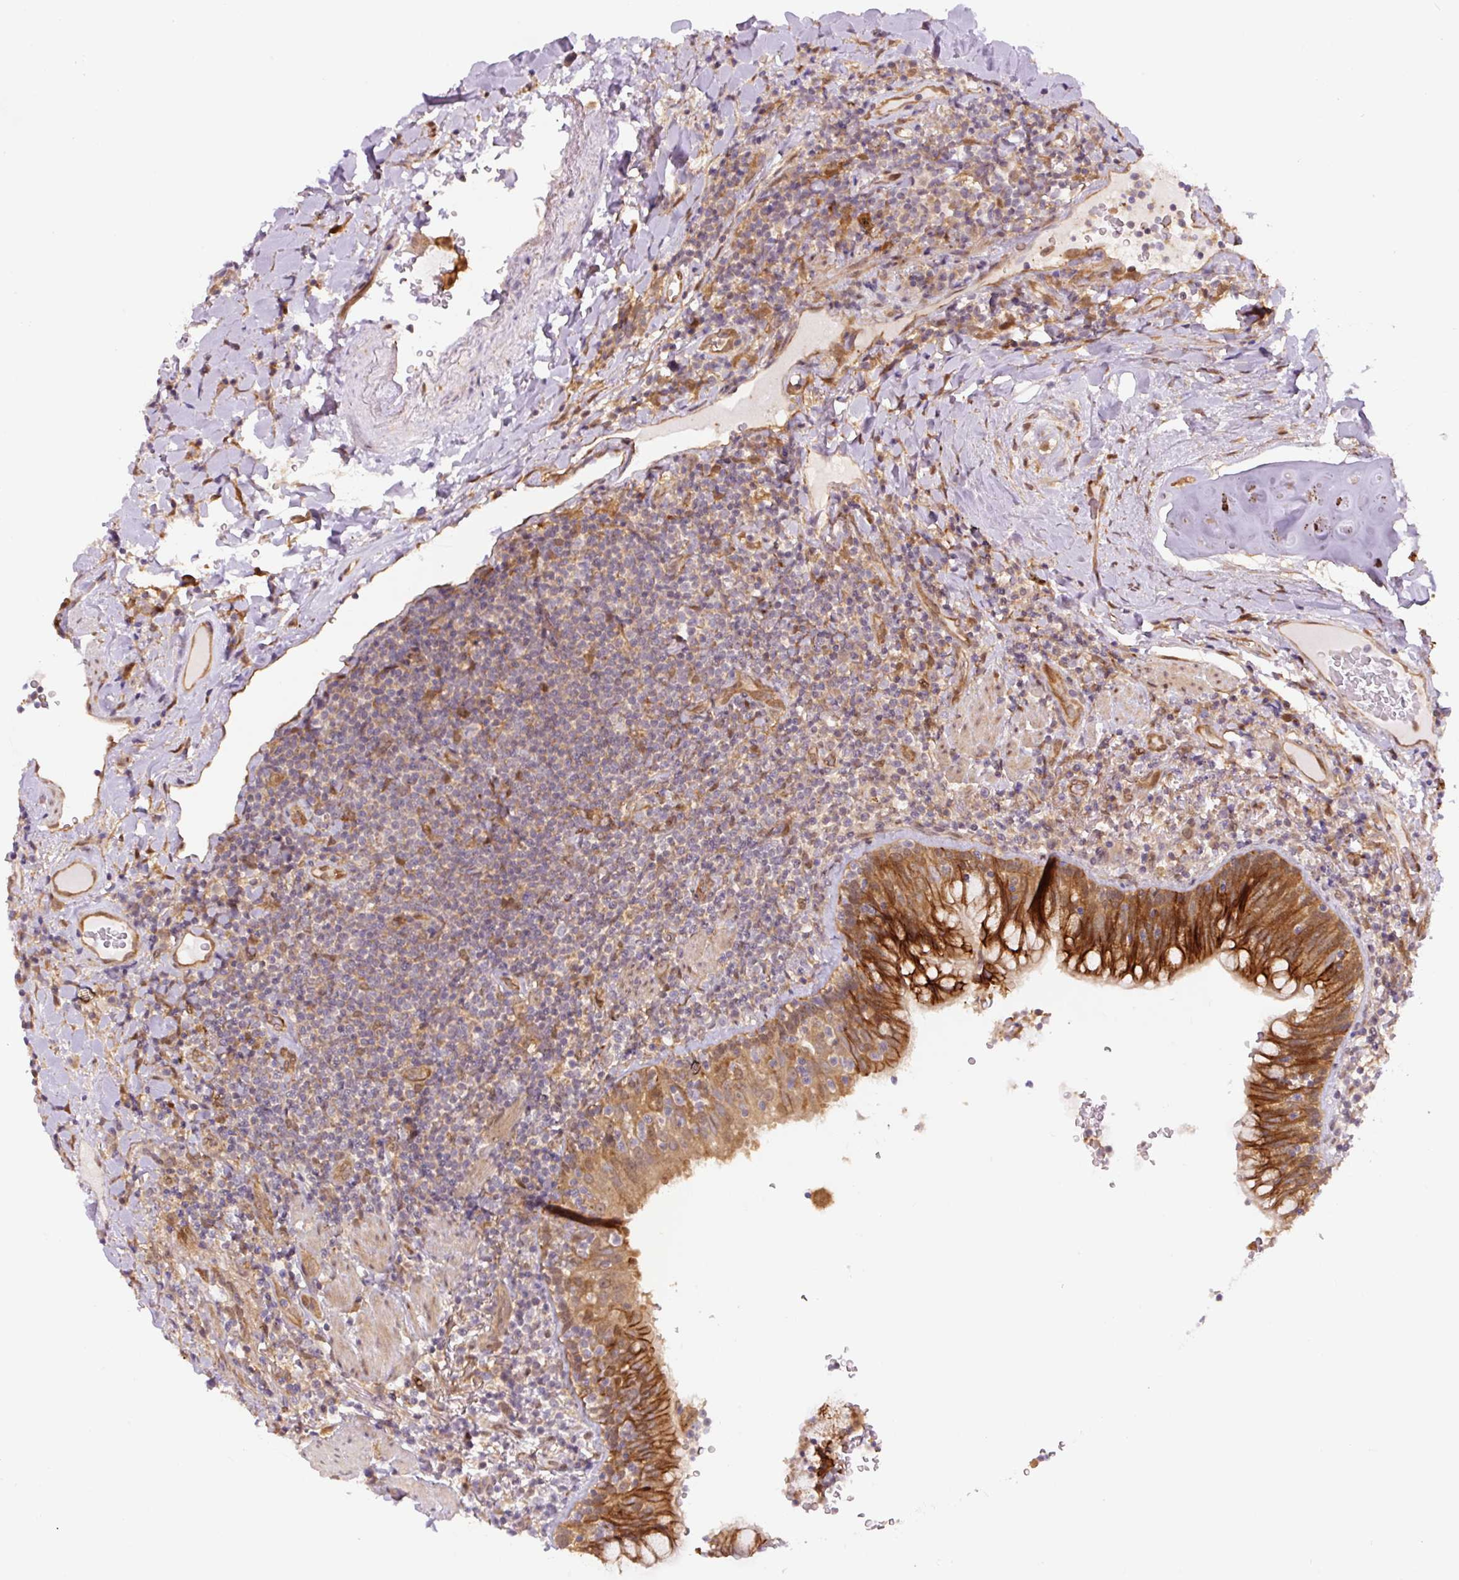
{"staining": {"intensity": "weak", "quantity": "25%-75%", "location": "cytoplasmic/membranous"}, "tissue": "lymphoma", "cell_type": "Tumor cells", "image_type": "cancer", "snomed": [{"axis": "morphology", "description": "Malignant lymphoma, non-Hodgkin's type, Low grade"}, {"axis": "topography", "description": "Lung"}], "caption": "About 25%-75% of tumor cells in low-grade malignant lymphoma, non-Hodgkin's type exhibit weak cytoplasmic/membranous protein positivity as visualized by brown immunohistochemical staining.", "gene": "ZSWIM7", "patient": {"sex": "female", "age": 71}}